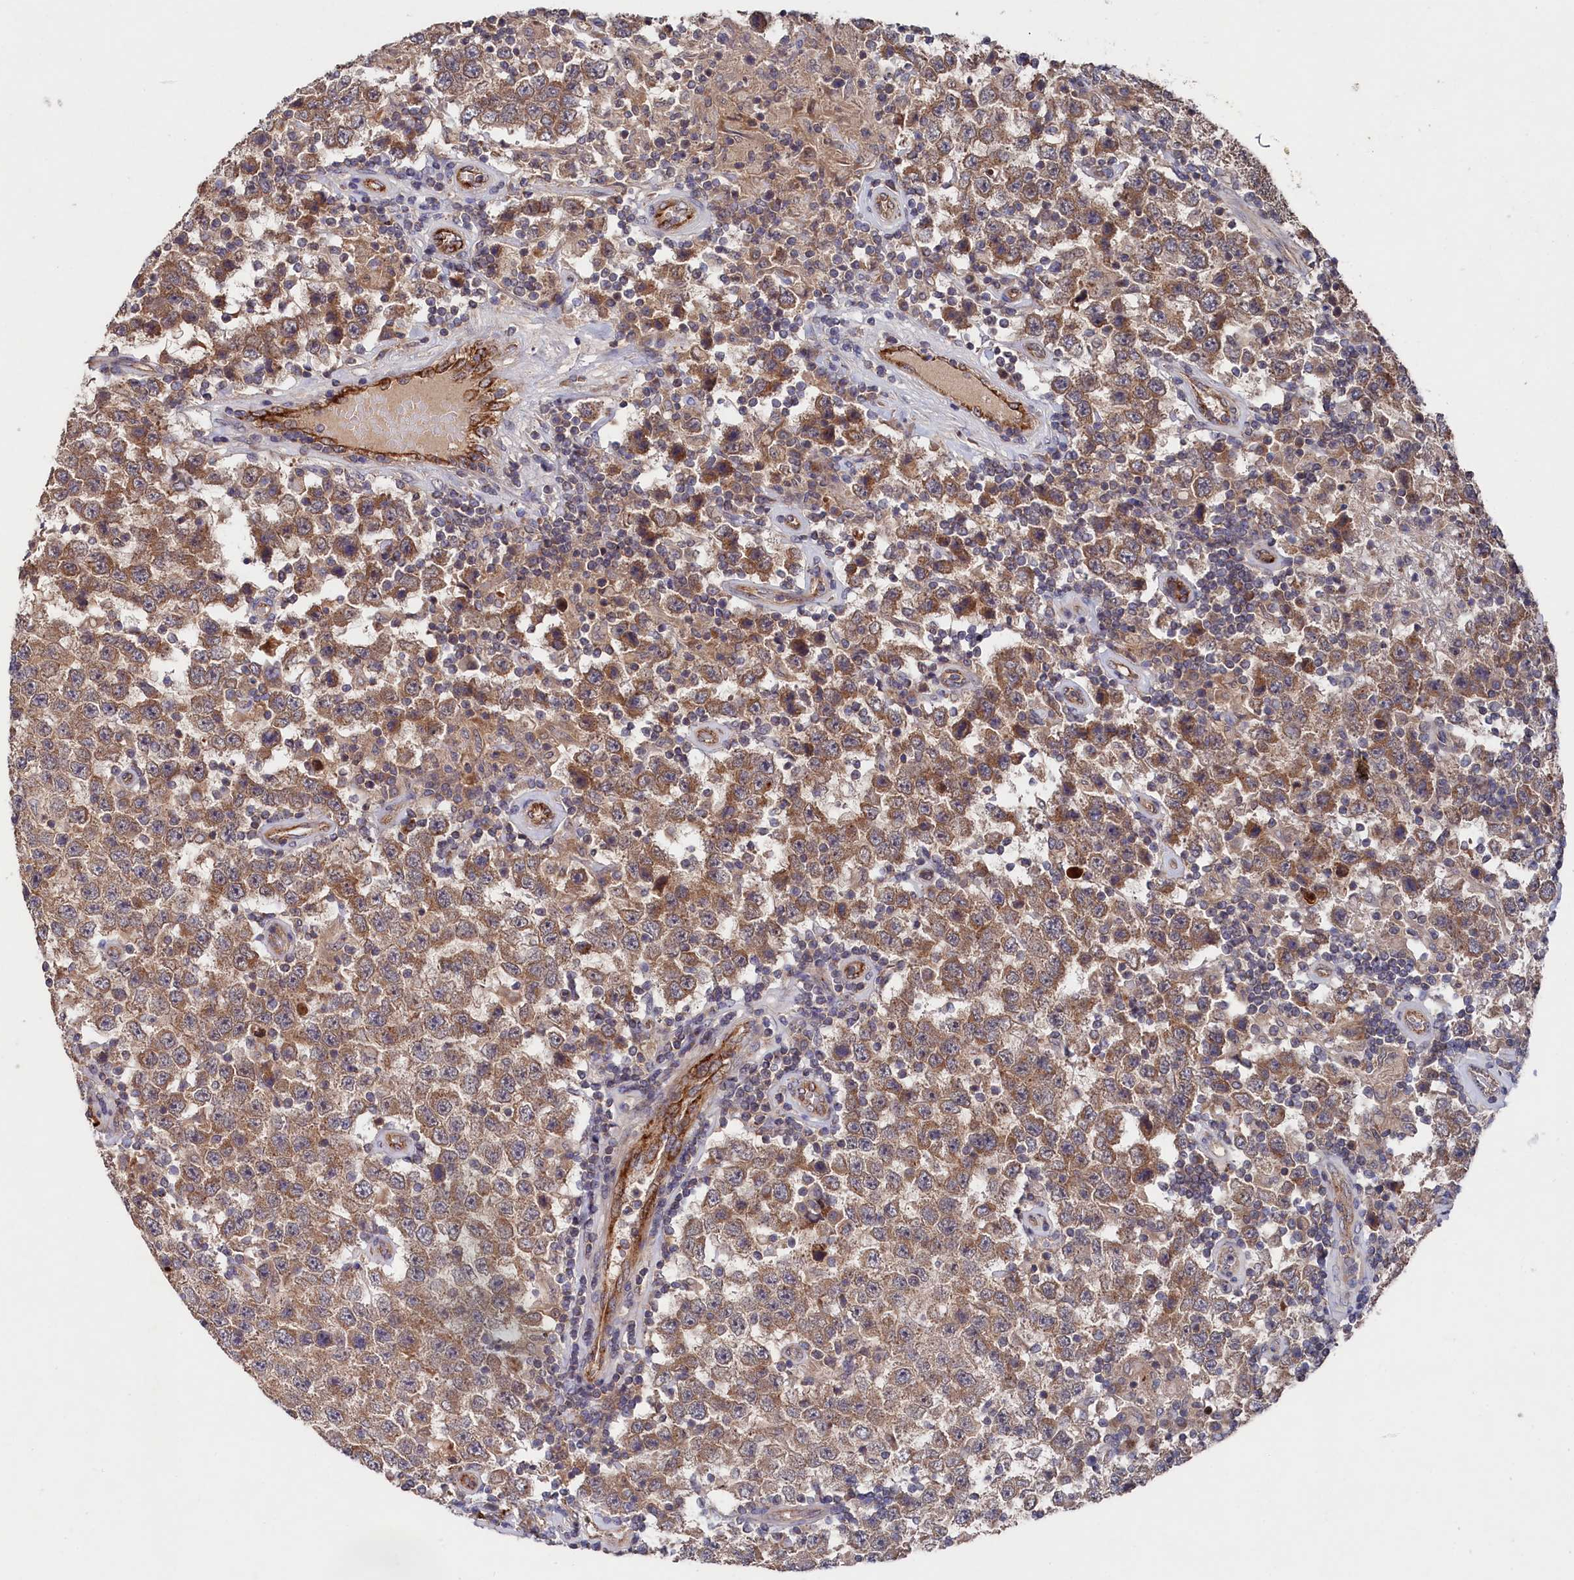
{"staining": {"intensity": "moderate", "quantity": ">75%", "location": "cytoplasmic/membranous"}, "tissue": "testis cancer", "cell_type": "Tumor cells", "image_type": "cancer", "snomed": [{"axis": "morphology", "description": "Normal tissue, NOS"}, {"axis": "morphology", "description": "Urothelial carcinoma, High grade"}, {"axis": "morphology", "description": "Seminoma, NOS"}, {"axis": "morphology", "description": "Carcinoma, Embryonal, NOS"}, {"axis": "topography", "description": "Urinary bladder"}, {"axis": "topography", "description": "Testis"}], "caption": "A brown stain labels moderate cytoplasmic/membranous positivity of a protein in human testis seminoma tumor cells.", "gene": "SUPV3L1", "patient": {"sex": "male", "age": 41}}